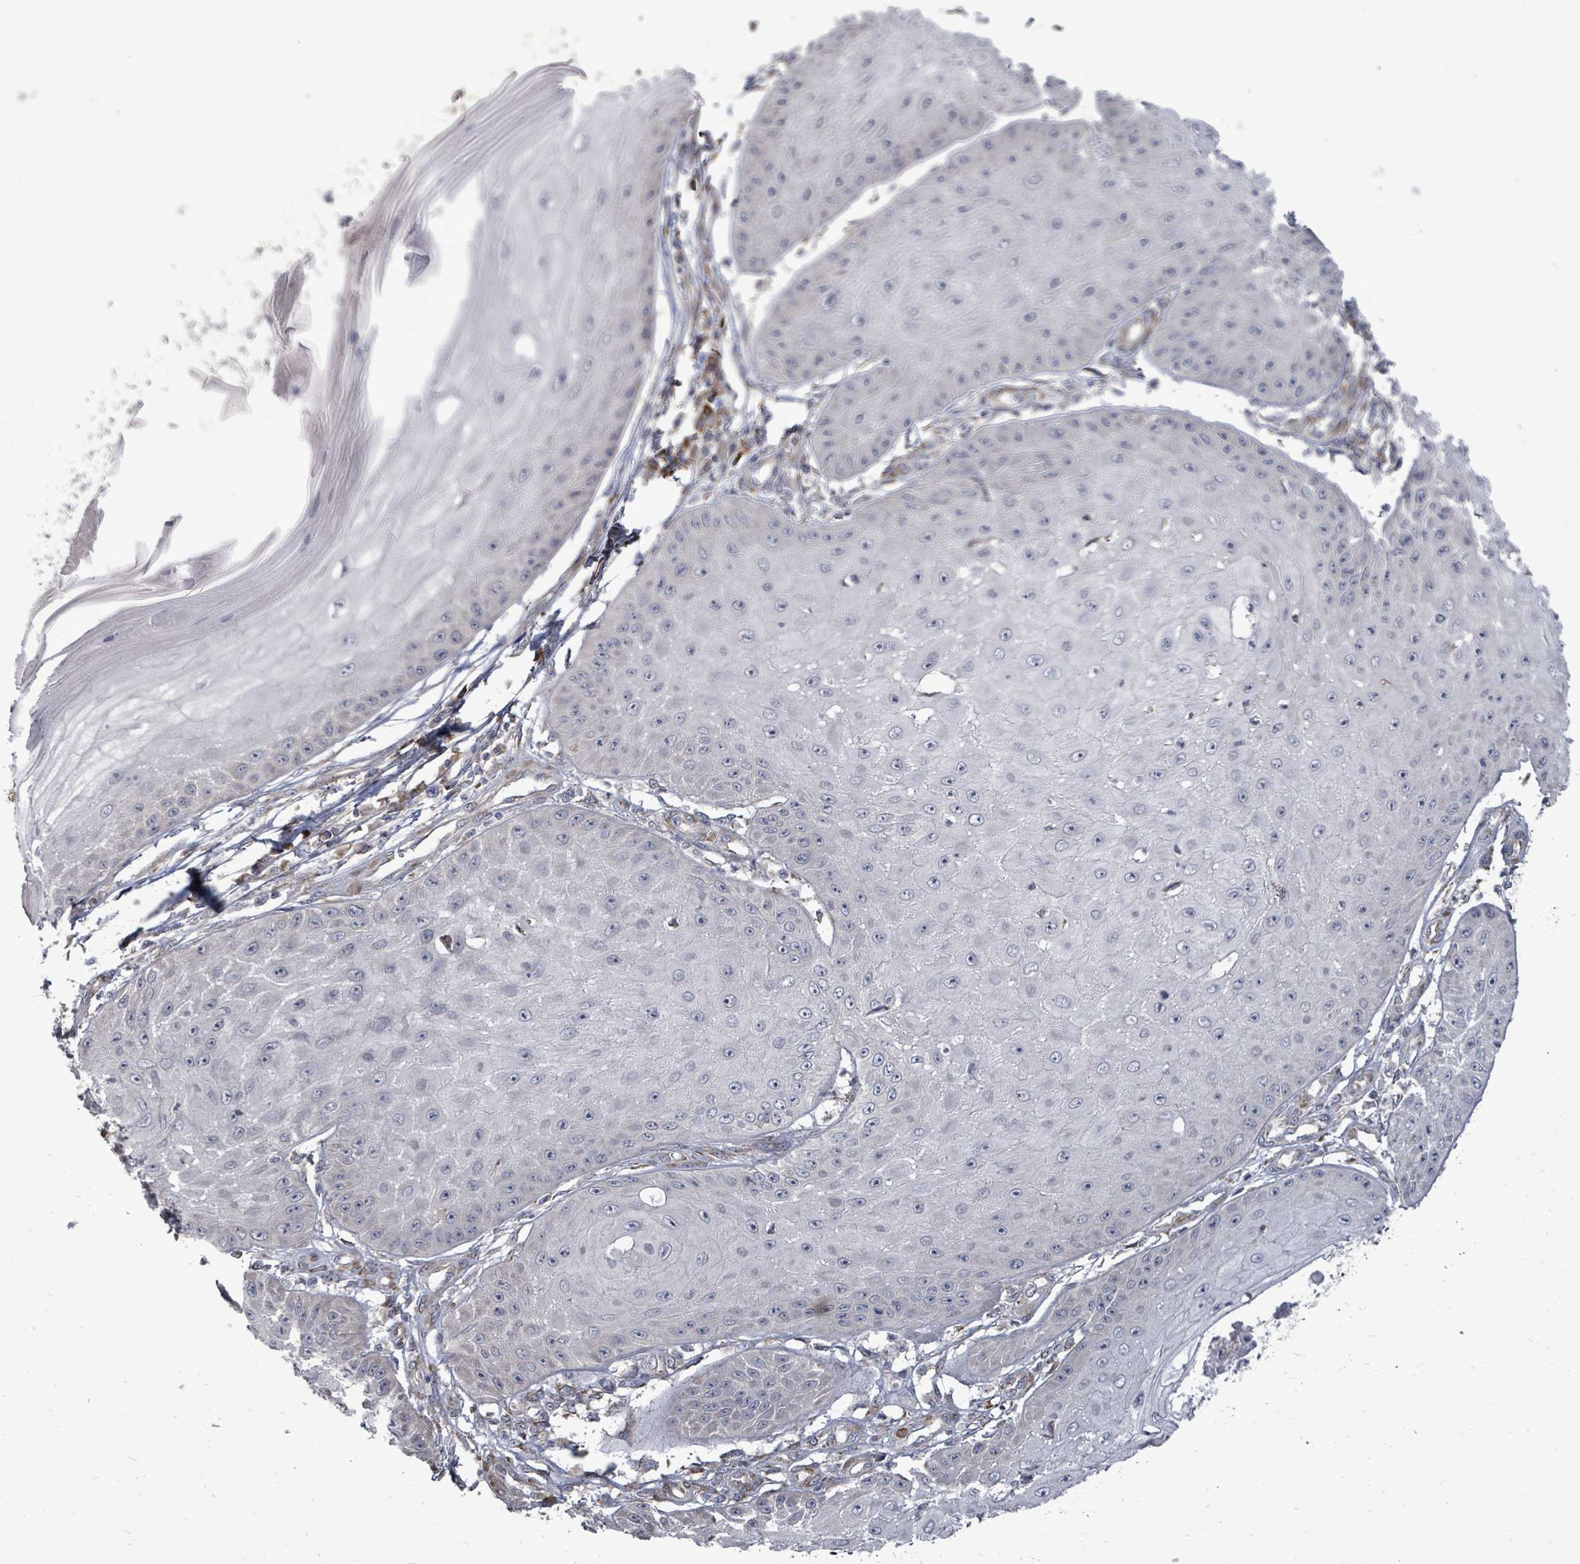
{"staining": {"intensity": "negative", "quantity": "none", "location": "none"}, "tissue": "skin cancer", "cell_type": "Tumor cells", "image_type": "cancer", "snomed": [{"axis": "morphology", "description": "Squamous cell carcinoma, NOS"}, {"axis": "topography", "description": "Skin"}], "caption": "High power microscopy photomicrograph of an immunohistochemistry (IHC) photomicrograph of skin cancer, revealing no significant positivity in tumor cells.", "gene": "POMGNT2", "patient": {"sex": "male", "age": 70}}